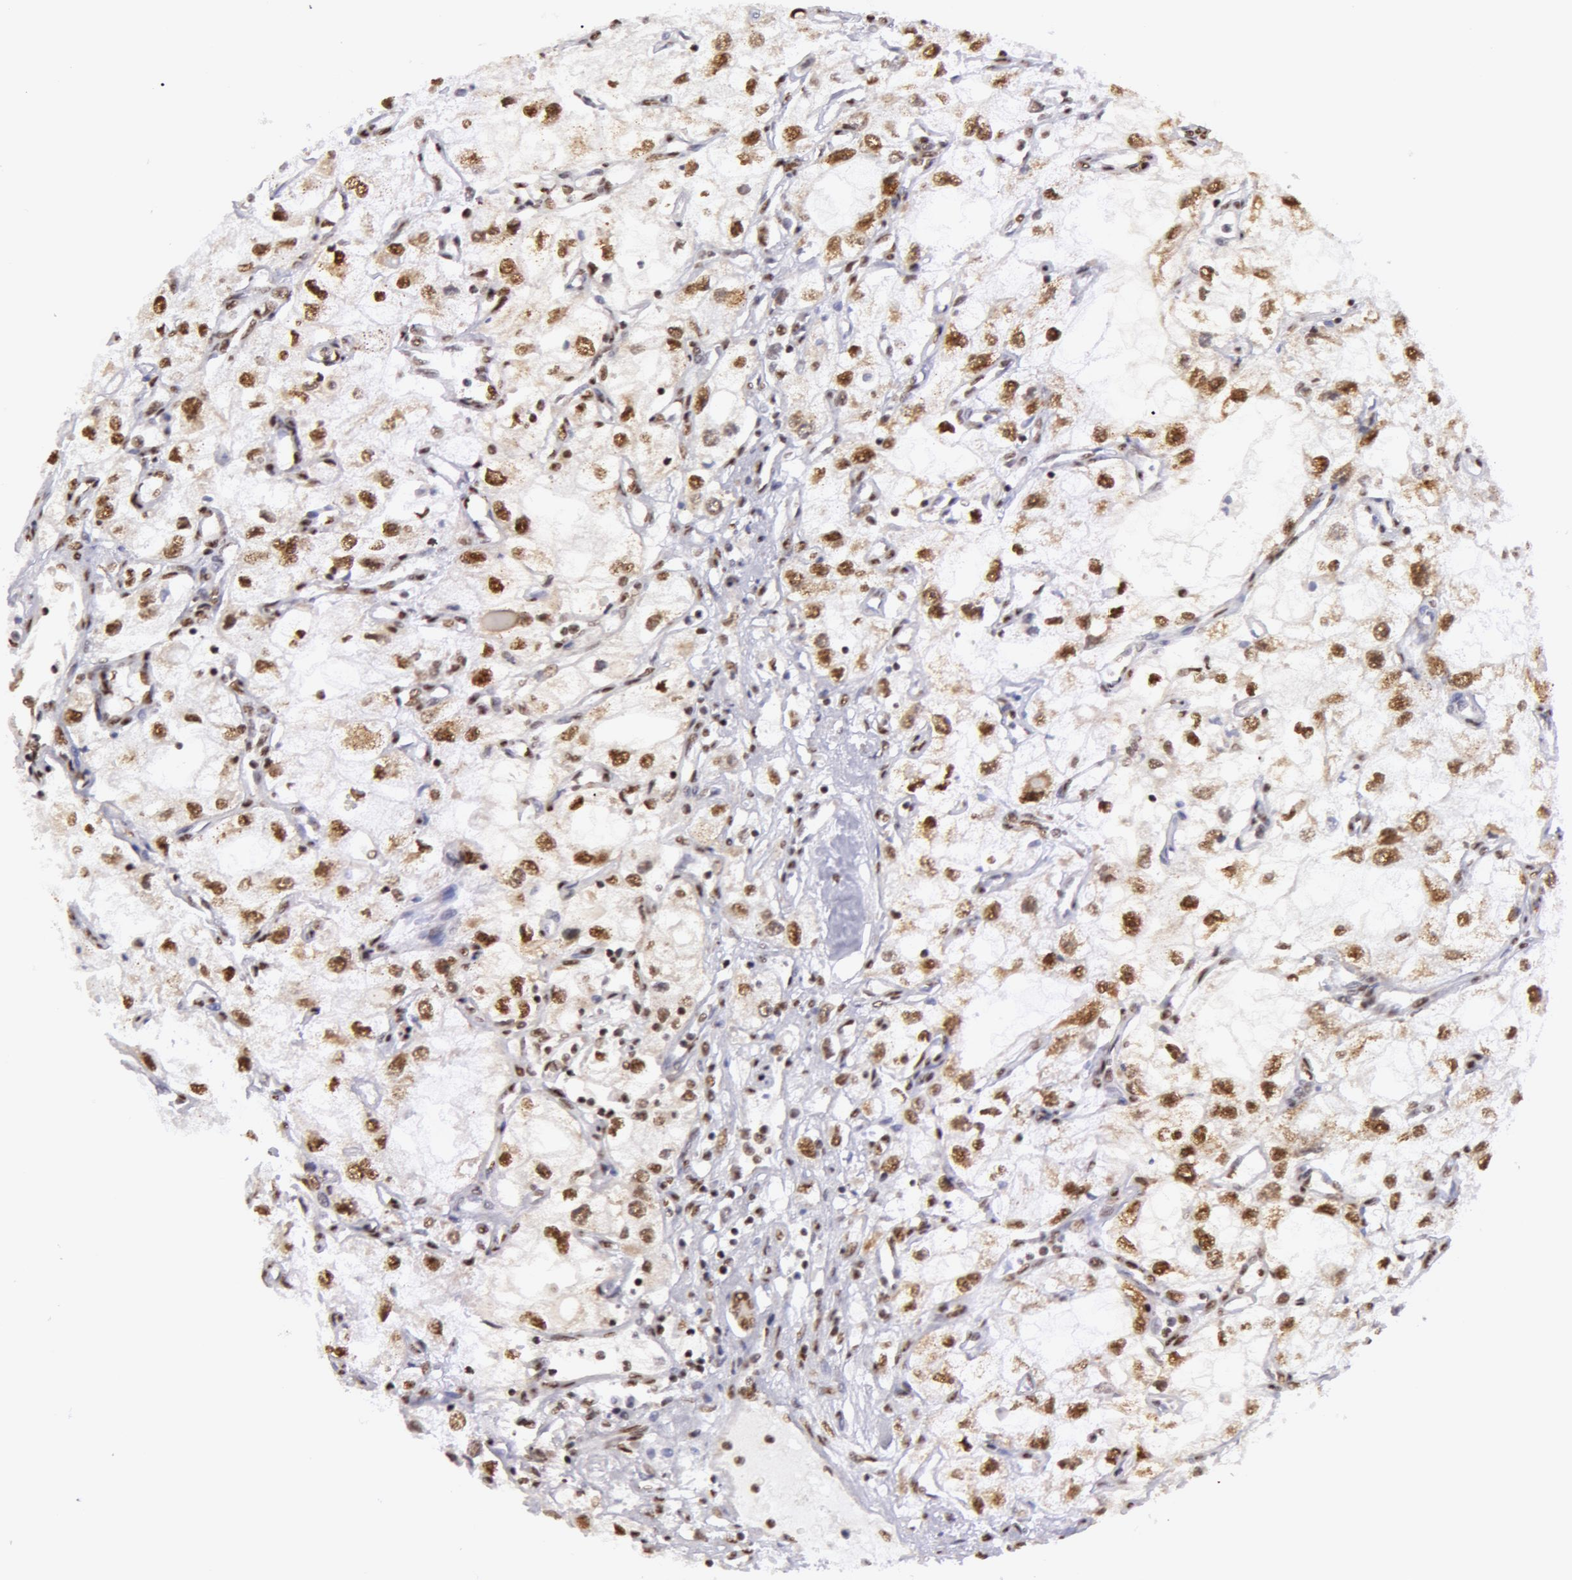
{"staining": {"intensity": "moderate", "quantity": "25%-75%", "location": "nuclear"}, "tissue": "renal cancer", "cell_type": "Tumor cells", "image_type": "cancer", "snomed": [{"axis": "morphology", "description": "Adenocarcinoma, NOS"}, {"axis": "topography", "description": "Kidney"}], "caption": "Brown immunohistochemical staining in human adenocarcinoma (renal) demonstrates moderate nuclear expression in about 25%-75% of tumor cells. (Brightfield microscopy of DAB IHC at high magnification).", "gene": "VRTN", "patient": {"sex": "male", "age": 57}}